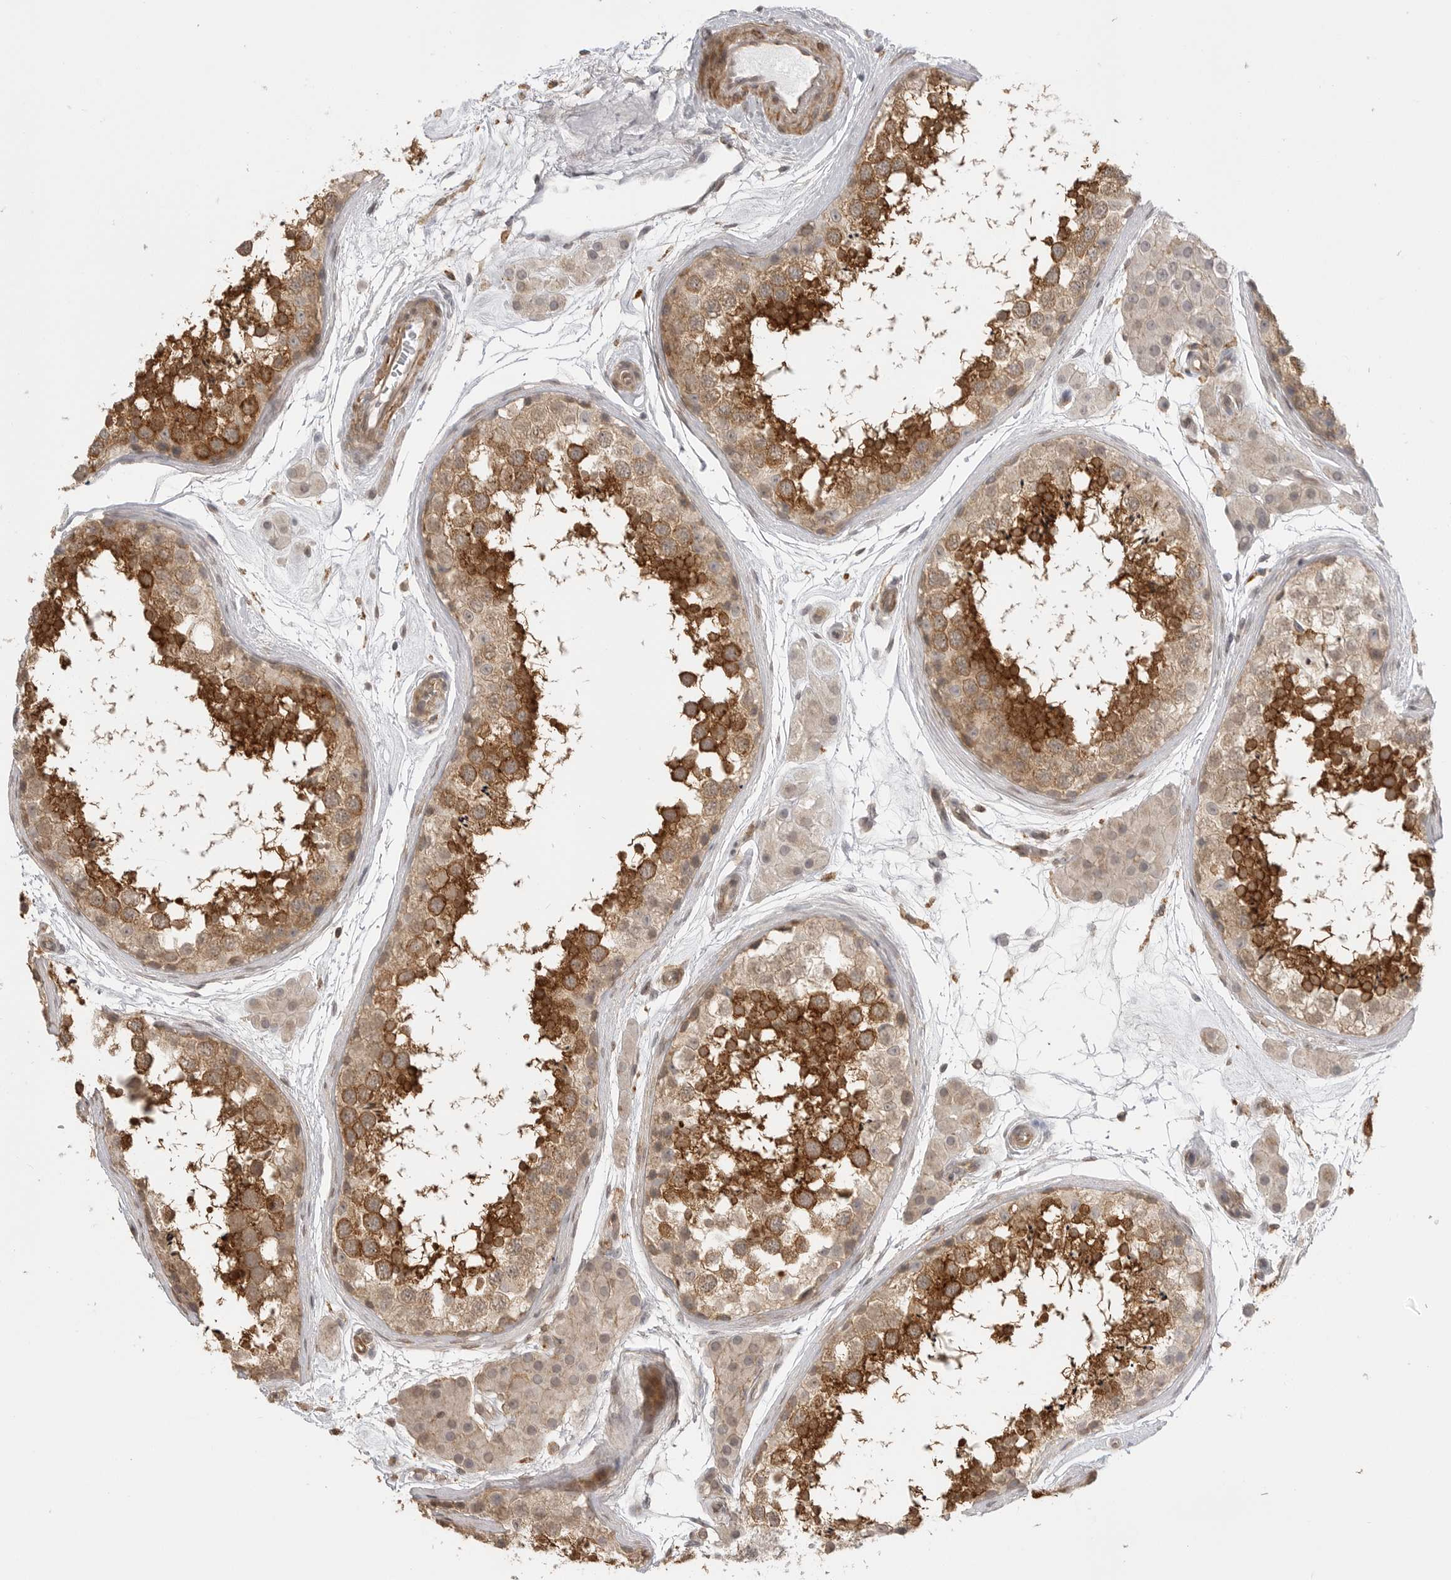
{"staining": {"intensity": "strong", "quantity": "25%-75%", "location": "cytoplasmic/membranous"}, "tissue": "testis", "cell_type": "Cells in seminiferous ducts", "image_type": "normal", "snomed": [{"axis": "morphology", "description": "Normal tissue, NOS"}, {"axis": "topography", "description": "Testis"}], "caption": "A brown stain shows strong cytoplasmic/membranous positivity of a protein in cells in seminiferous ducts of normal testis. Immunohistochemistry (ihc) stains the protein of interest in brown and the nuclei are stained blue.", "gene": "GPC2", "patient": {"sex": "male", "age": 56}}